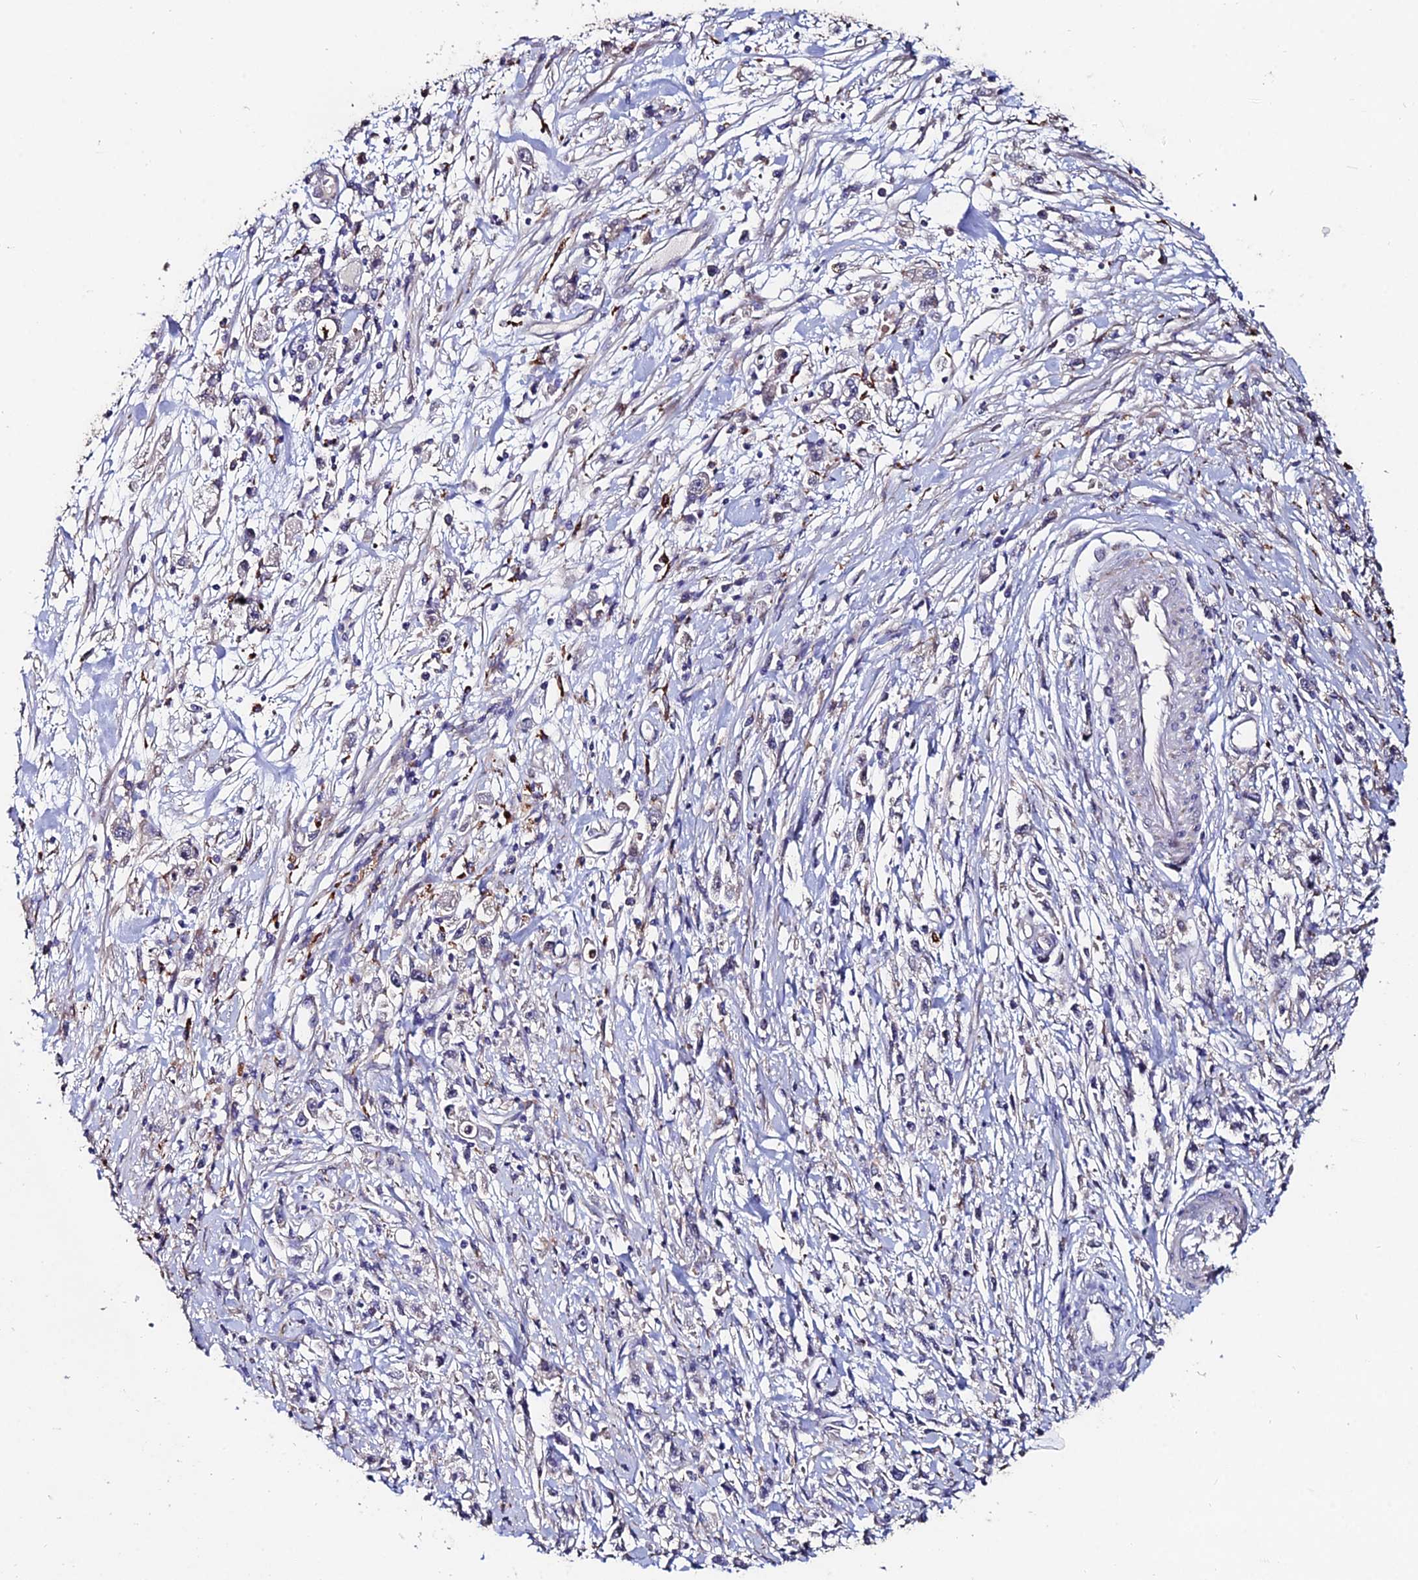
{"staining": {"intensity": "negative", "quantity": "none", "location": "none"}, "tissue": "stomach cancer", "cell_type": "Tumor cells", "image_type": "cancer", "snomed": [{"axis": "morphology", "description": "Adenocarcinoma, NOS"}, {"axis": "topography", "description": "Stomach"}], "caption": "IHC micrograph of stomach cancer stained for a protein (brown), which reveals no staining in tumor cells.", "gene": "ACTR5", "patient": {"sex": "female", "age": 59}}